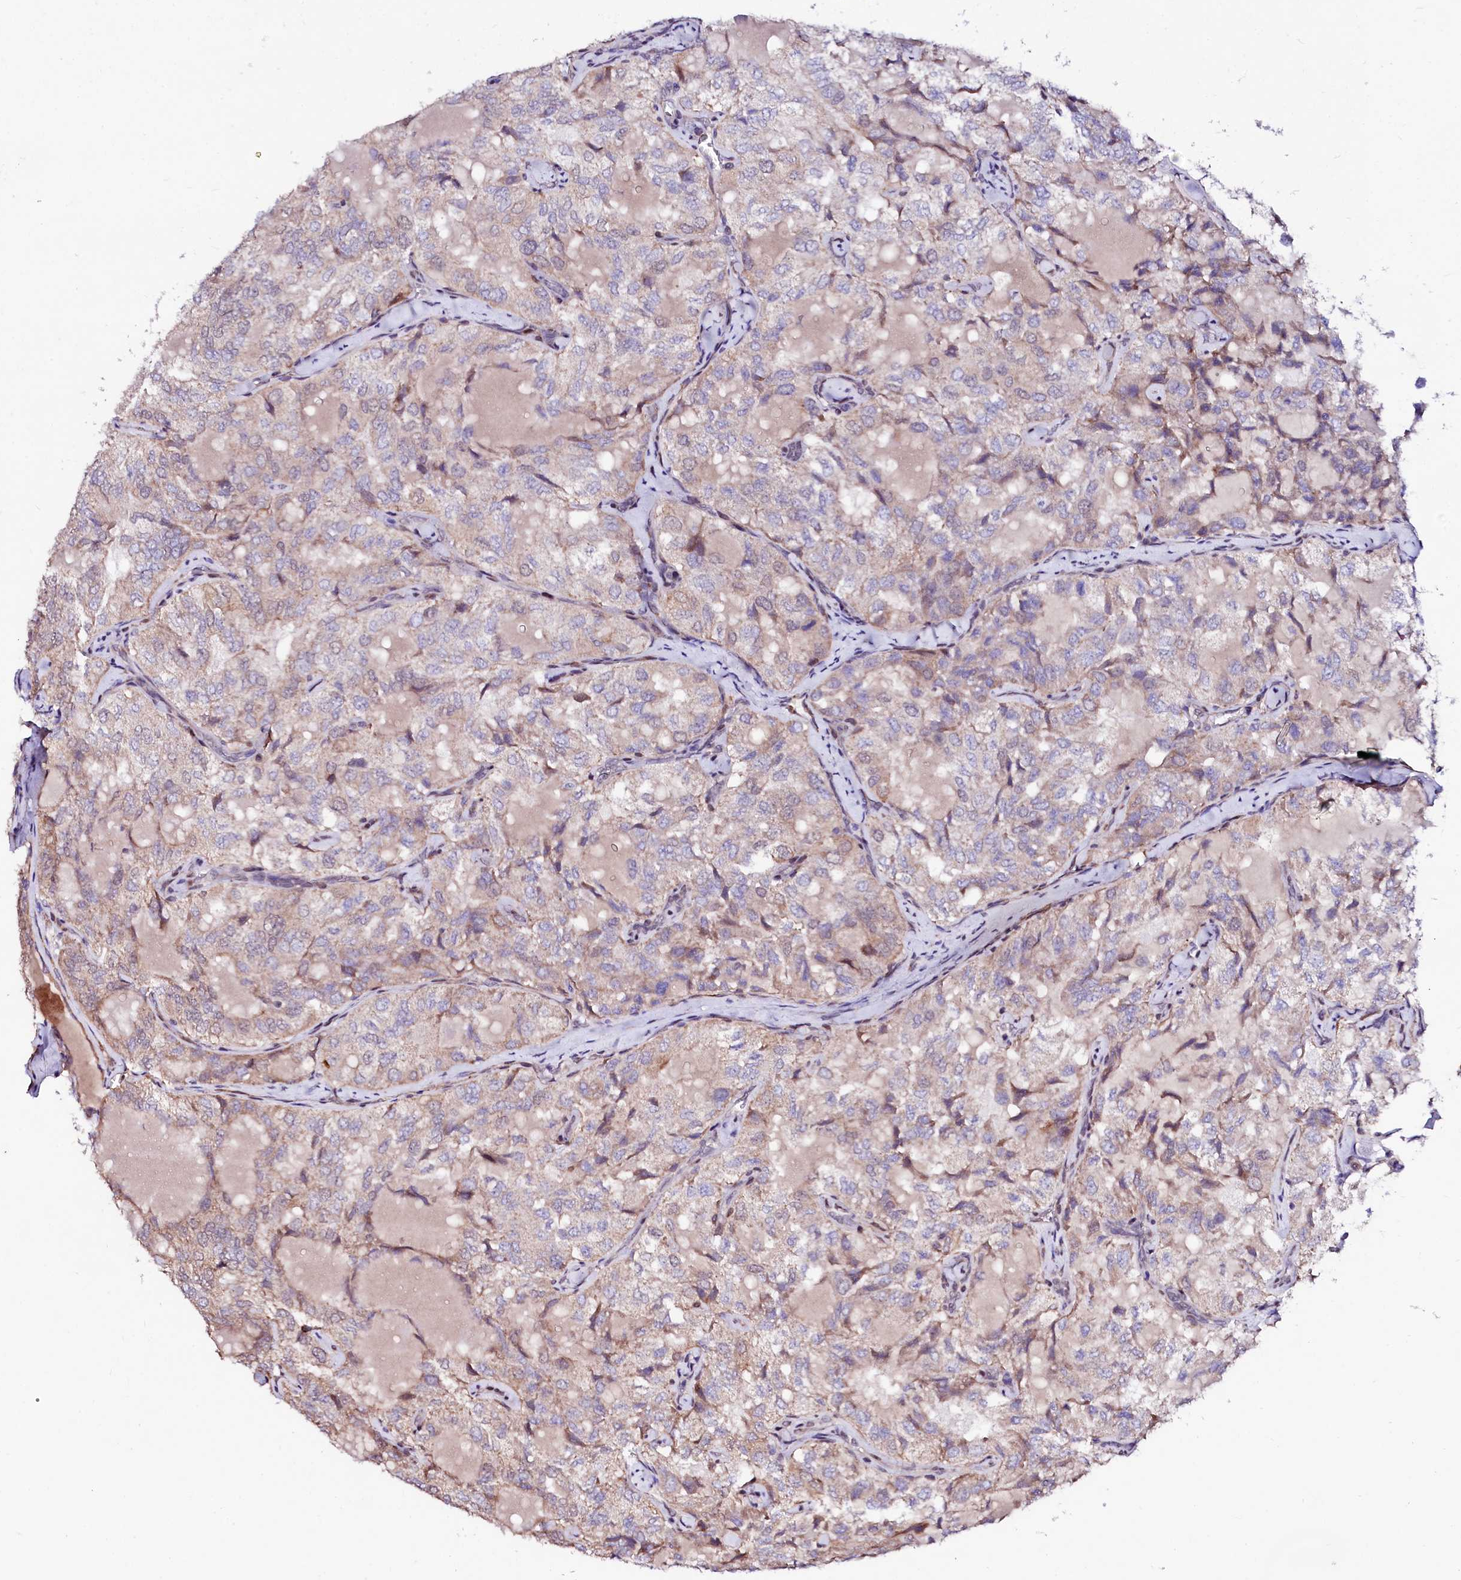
{"staining": {"intensity": "weak", "quantity": "25%-75%", "location": "cytoplasmic/membranous"}, "tissue": "thyroid cancer", "cell_type": "Tumor cells", "image_type": "cancer", "snomed": [{"axis": "morphology", "description": "Follicular adenoma carcinoma, NOS"}, {"axis": "topography", "description": "Thyroid gland"}], "caption": "Thyroid cancer (follicular adenoma carcinoma) stained for a protein (brown) shows weak cytoplasmic/membranous positive expression in approximately 25%-75% of tumor cells.", "gene": "GPR176", "patient": {"sex": "male", "age": 75}}